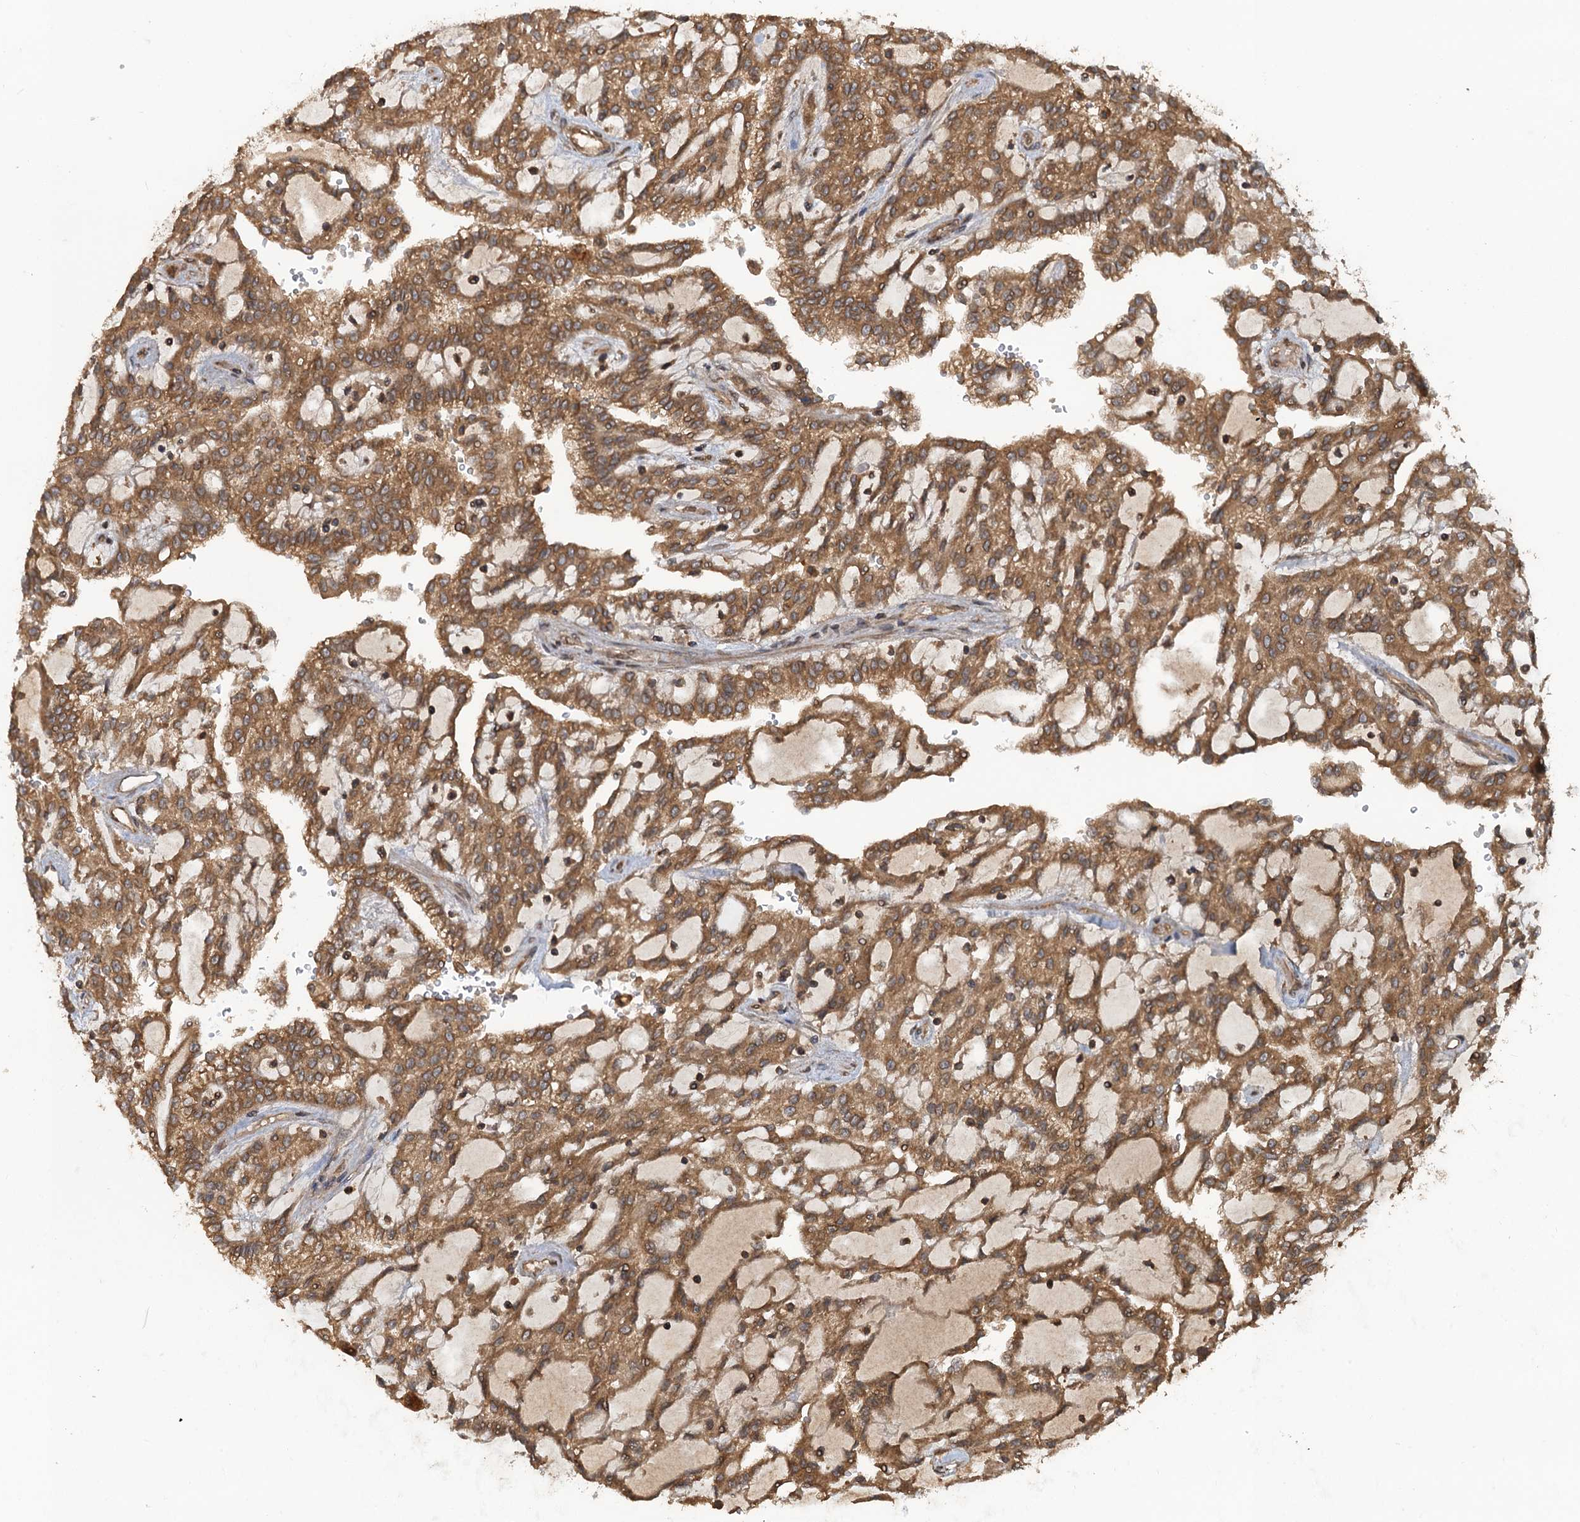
{"staining": {"intensity": "moderate", "quantity": ">75%", "location": "cytoplasmic/membranous"}, "tissue": "renal cancer", "cell_type": "Tumor cells", "image_type": "cancer", "snomed": [{"axis": "morphology", "description": "Adenocarcinoma, NOS"}, {"axis": "topography", "description": "Kidney"}], "caption": "The image exhibits a brown stain indicating the presence of a protein in the cytoplasmic/membranous of tumor cells in adenocarcinoma (renal). Using DAB (brown) and hematoxylin (blue) stains, captured at high magnification using brightfield microscopy.", "gene": "GLE1", "patient": {"sex": "male", "age": 63}}